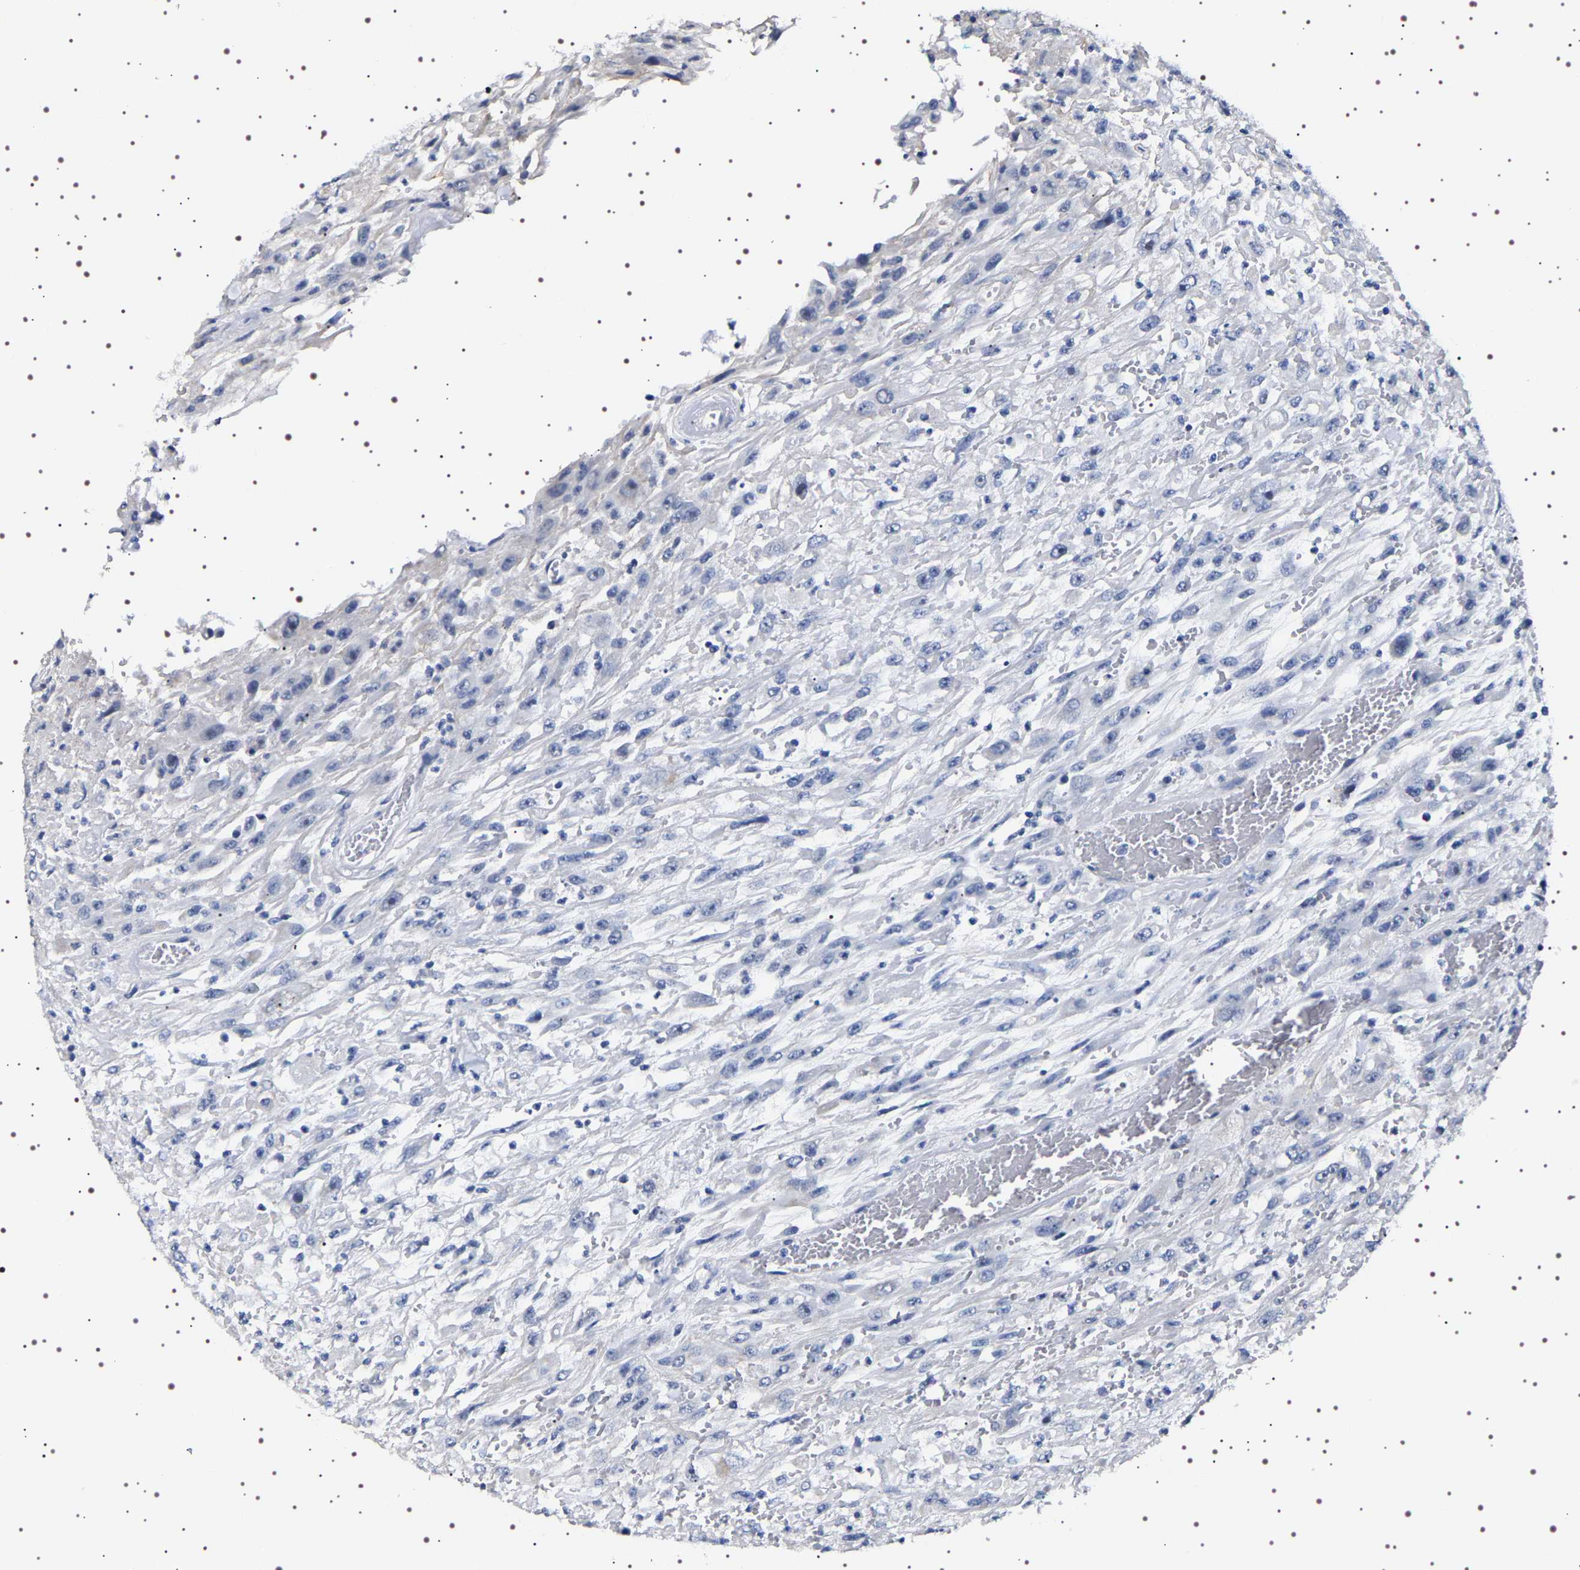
{"staining": {"intensity": "negative", "quantity": "none", "location": "none"}, "tissue": "urothelial cancer", "cell_type": "Tumor cells", "image_type": "cancer", "snomed": [{"axis": "morphology", "description": "Urothelial carcinoma, High grade"}, {"axis": "topography", "description": "Urinary bladder"}], "caption": "Tumor cells show no significant protein positivity in high-grade urothelial carcinoma. (DAB (3,3'-diaminobenzidine) IHC with hematoxylin counter stain).", "gene": "UBQLN3", "patient": {"sex": "male", "age": 46}}